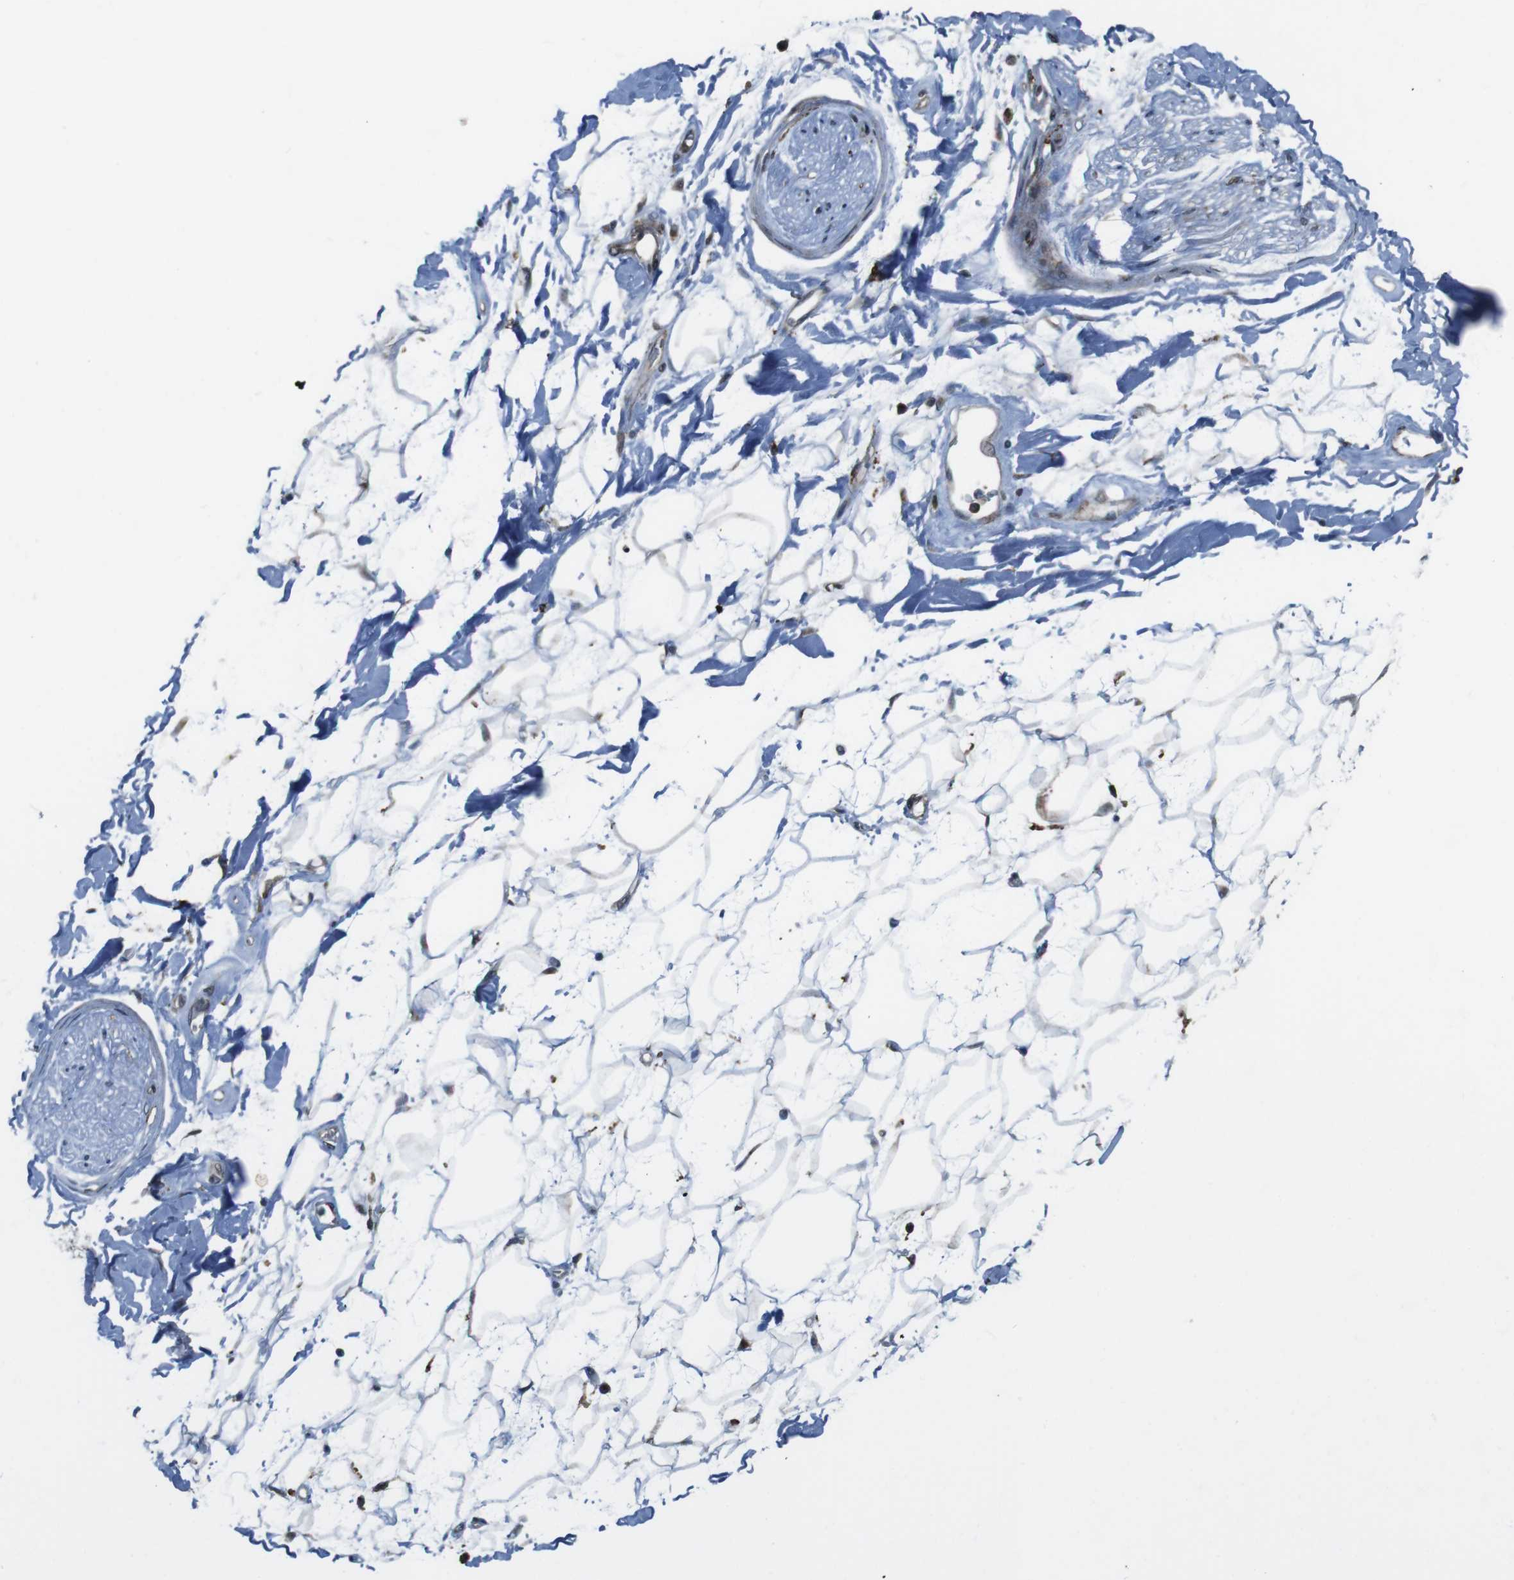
{"staining": {"intensity": "weak", "quantity": ">75%", "location": "cytoplasmic/membranous"}, "tissue": "adipose tissue", "cell_type": "Adipocytes", "image_type": "normal", "snomed": [{"axis": "morphology", "description": "Normal tissue, NOS"}, {"axis": "topography", "description": "Soft tissue"}], "caption": "This micrograph reveals immunohistochemistry (IHC) staining of normal human adipose tissue, with low weak cytoplasmic/membranous positivity in approximately >75% of adipocytes.", "gene": "GDF10", "patient": {"sex": "male", "age": 72}}